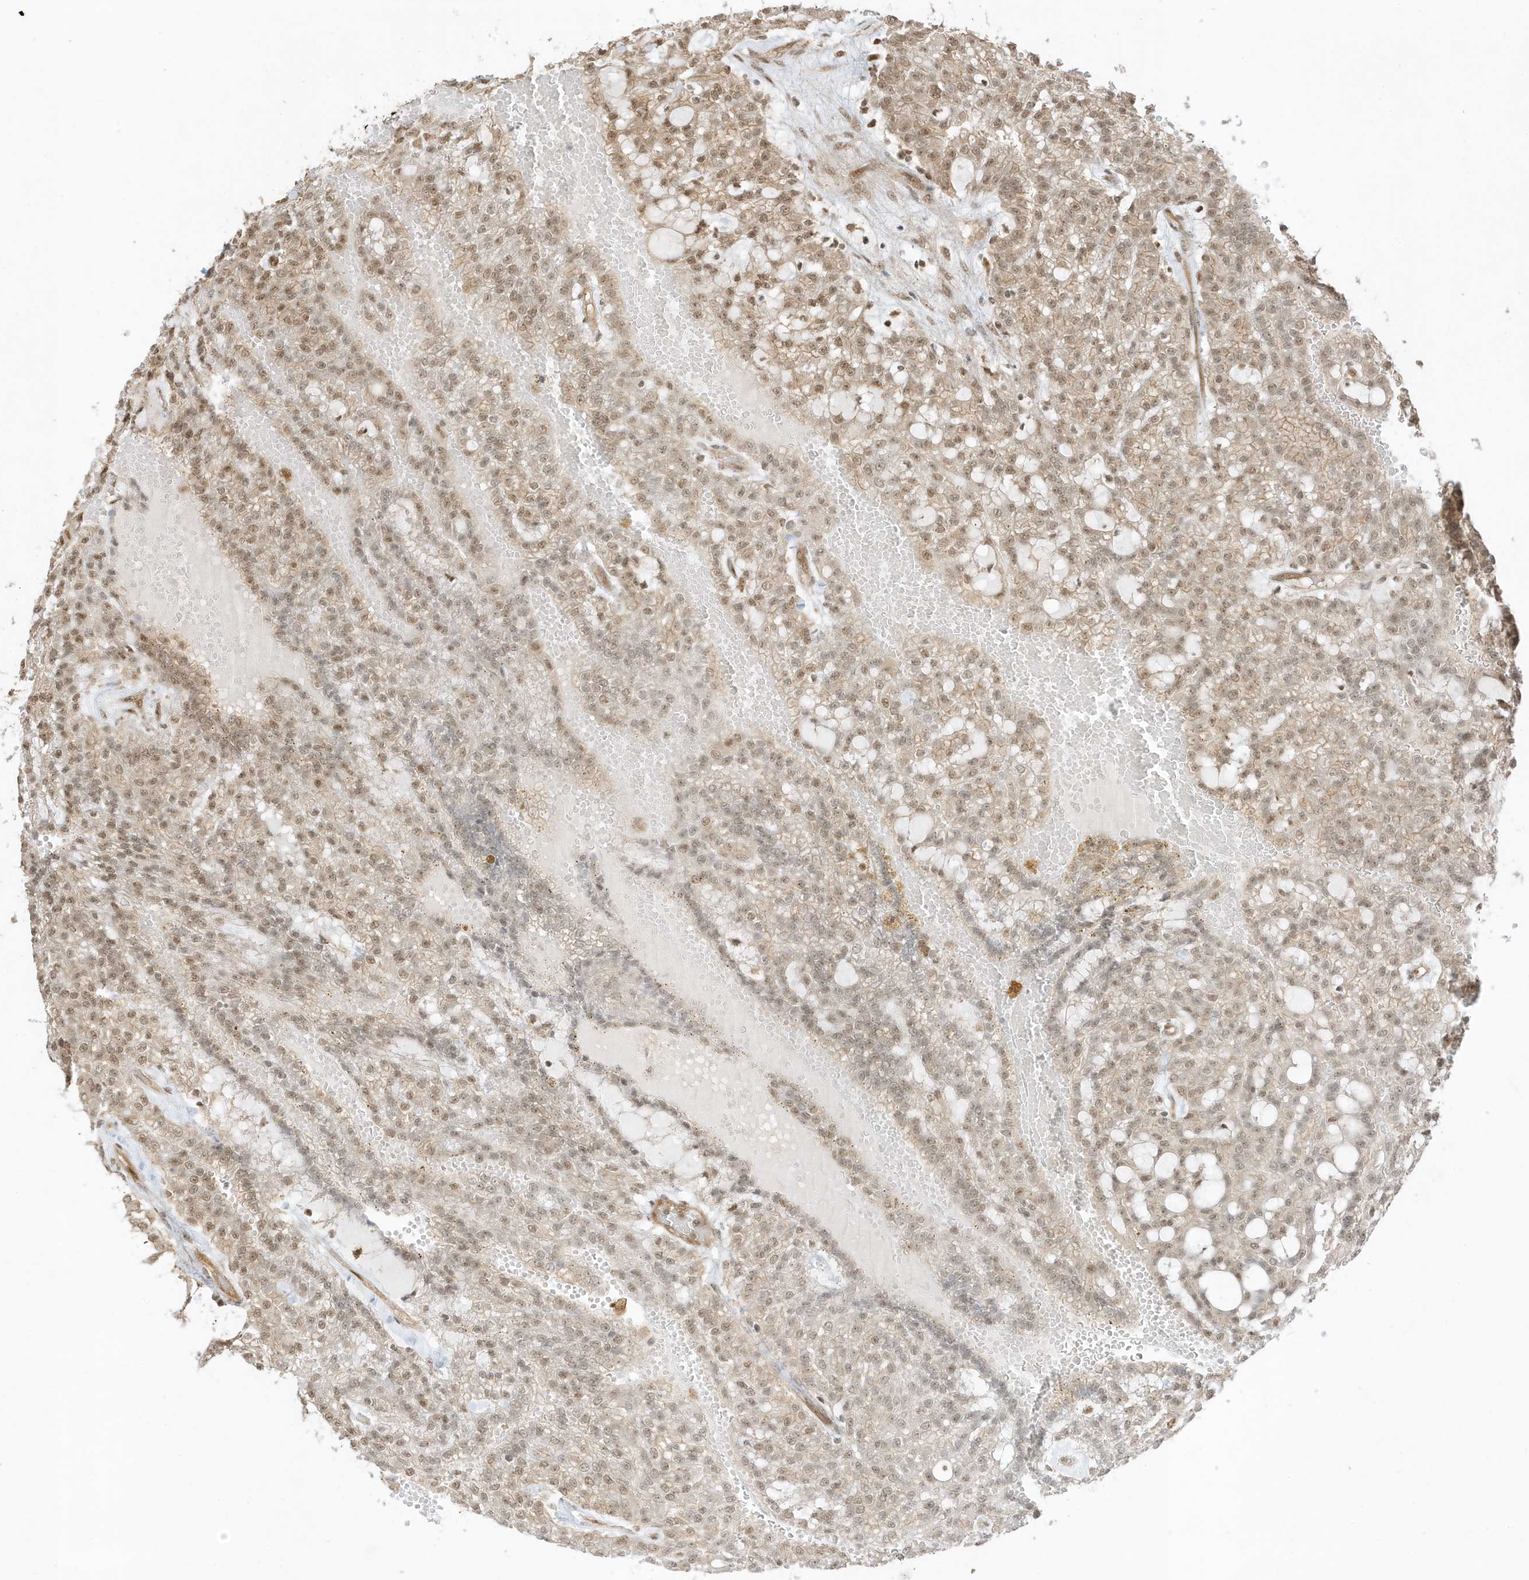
{"staining": {"intensity": "moderate", "quantity": "25%-75%", "location": "cytoplasmic/membranous,nuclear"}, "tissue": "renal cancer", "cell_type": "Tumor cells", "image_type": "cancer", "snomed": [{"axis": "morphology", "description": "Adenocarcinoma, NOS"}, {"axis": "topography", "description": "Kidney"}], "caption": "Protein staining exhibits moderate cytoplasmic/membranous and nuclear positivity in about 25%-75% of tumor cells in renal cancer. The protein is stained brown, and the nuclei are stained in blue (DAB IHC with brightfield microscopy, high magnification).", "gene": "ZBTB41", "patient": {"sex": "male", "age": 63}}